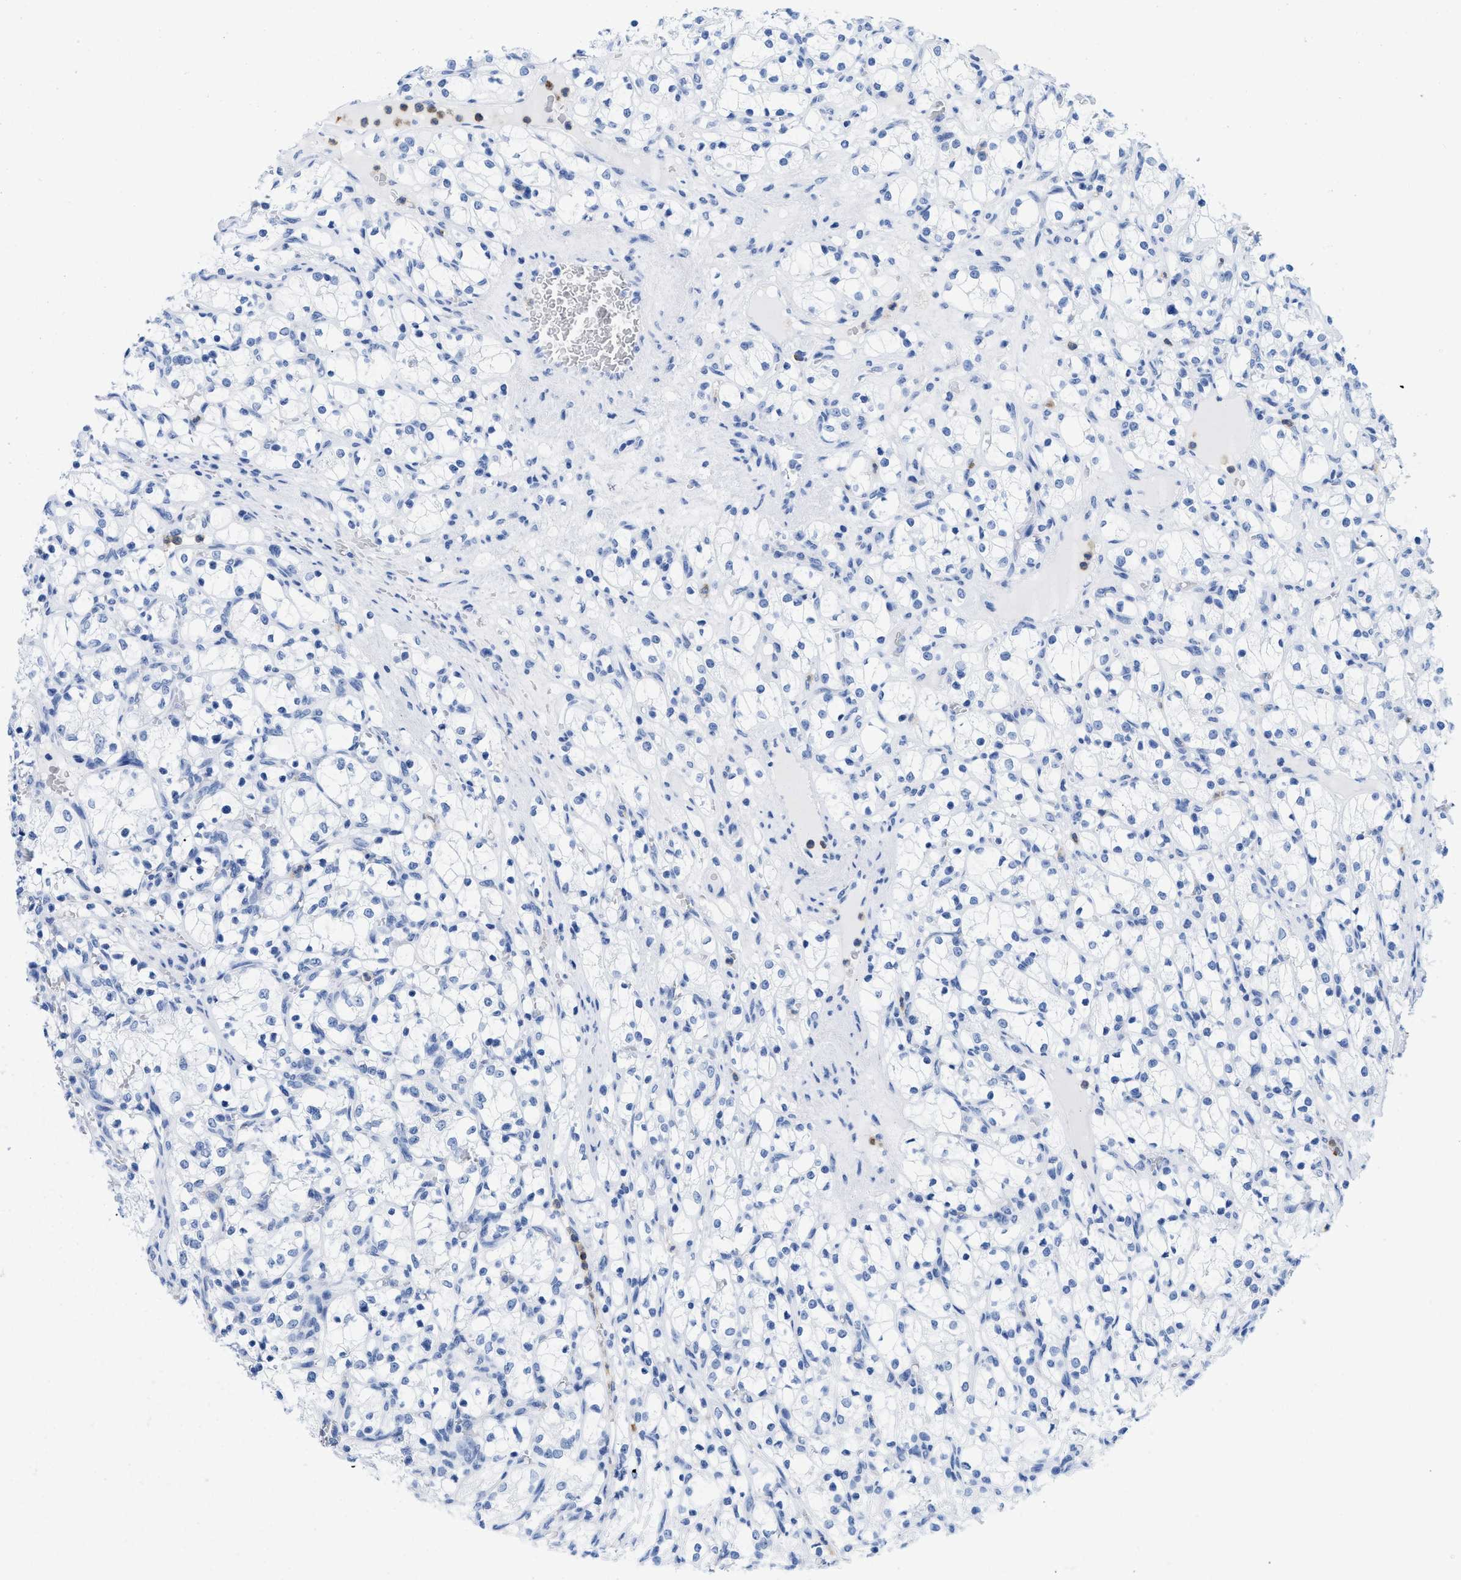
{"staining": {"intensity": "negative", "quantity": "none", "location": "none"}, "tissue": "renal cancer", "cell_type": "Tumor cells", "image_type": "cancer", "snomed": [{"axis": "morphology", "description": "Adenocarcinoma, NOS"}, {"axis": "topography", "description": "Kidney"}], "caption": "There is no significant positivity in tumor cells of renal adenocarcinoma.", "gene": "CR1", "patient": {"sex": "female", "age": 69}}